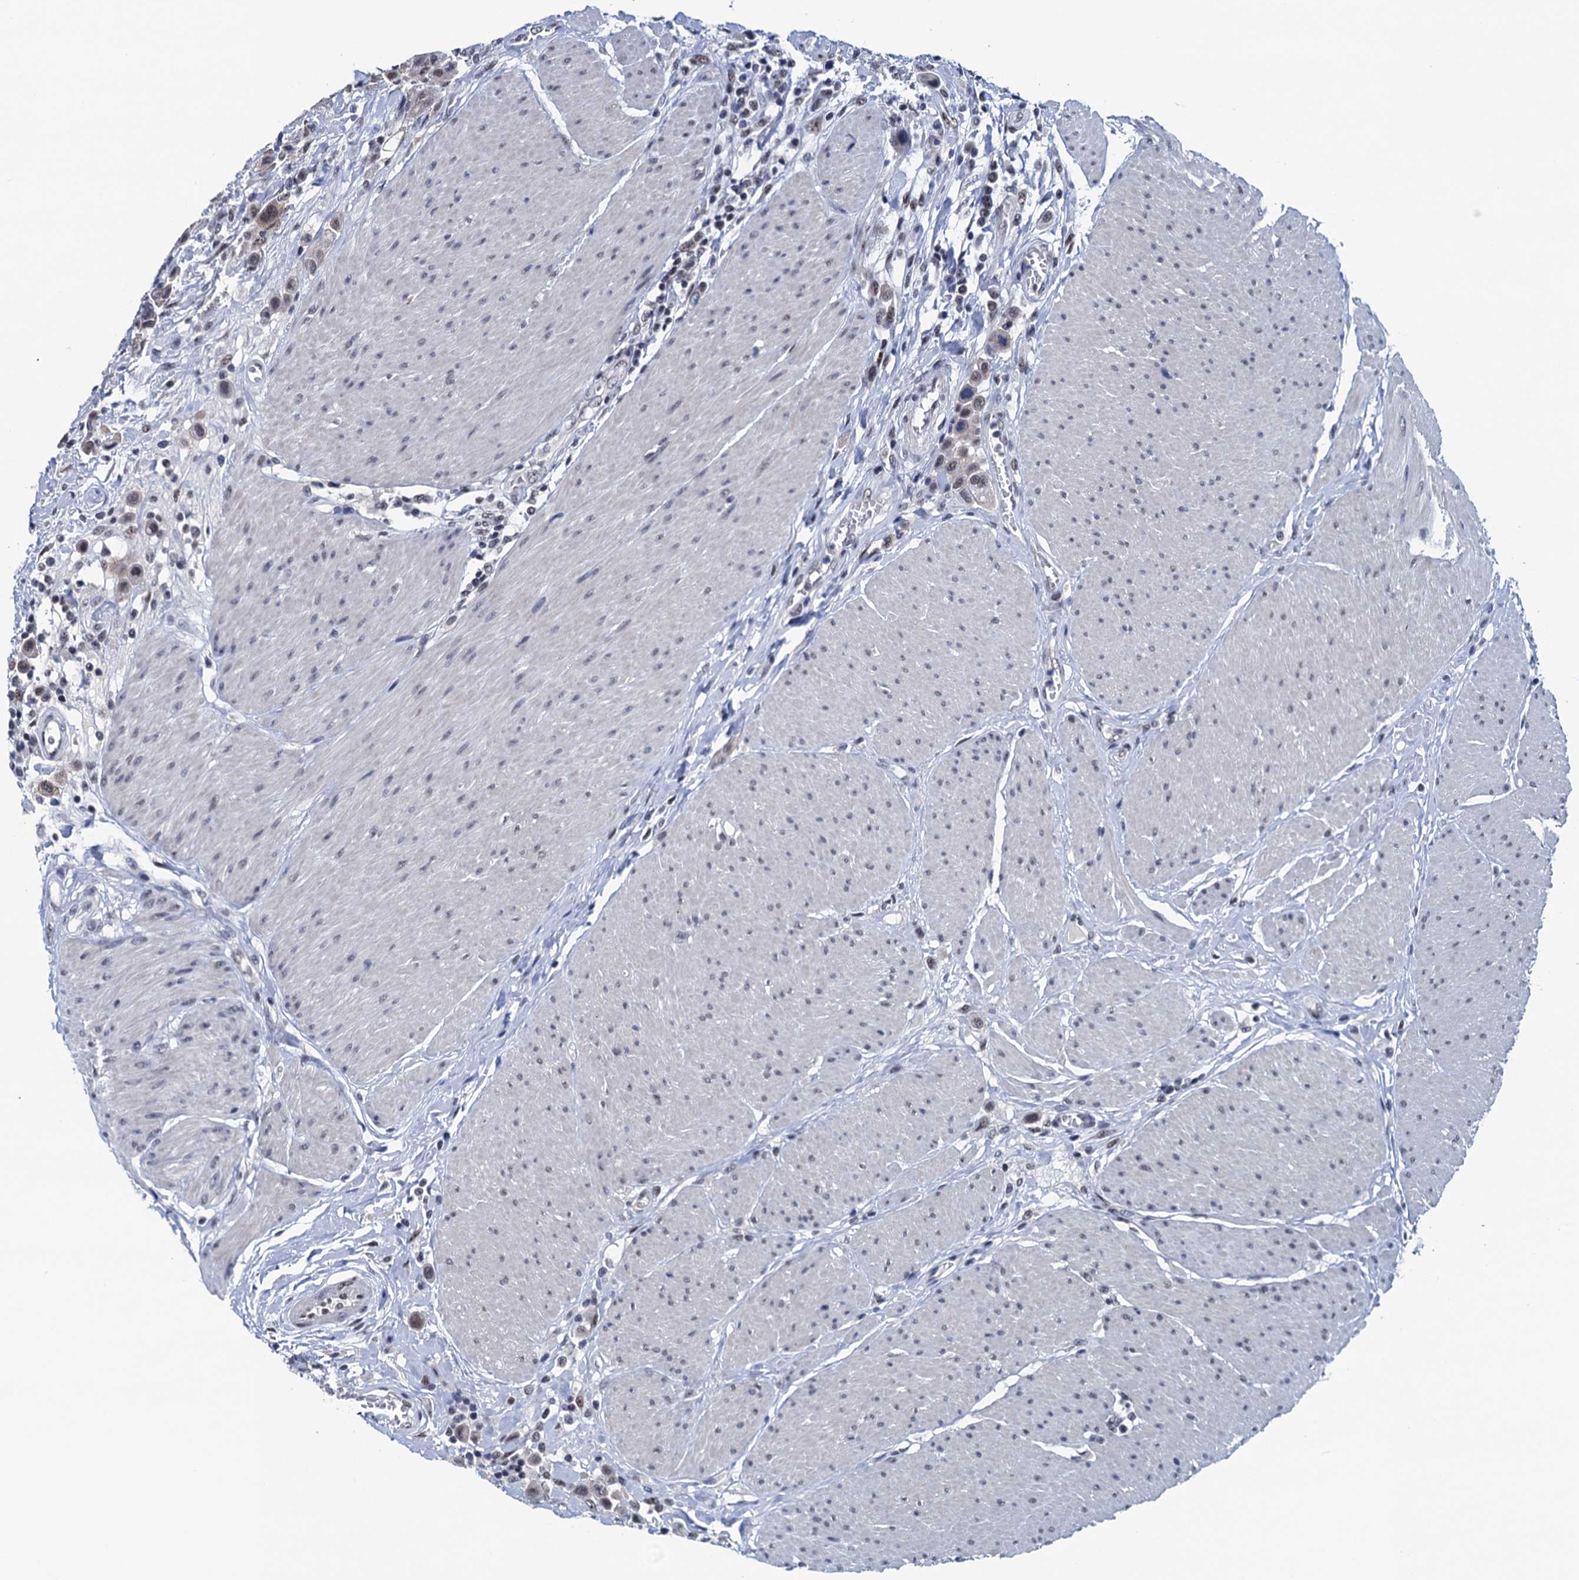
{"staining": {"intensity": "weak", "quantity": ">75%", "location": "nuclear"}, "tissue": "urothelial cancer", "cell_type": "Tumor cells", "image_type": "cancer", "snomed": [{"axis": "morphology", "description": "Urothelial carcinoma, High grade"}, {"axis": "topography", "description": "Urinary bladder"}], "caption": "Human urothelial cancer stained with a protein marker displays weak staining in tumor cells.", "gene": "FNBP4", "patient": {"sex": "male", "age": 50}}